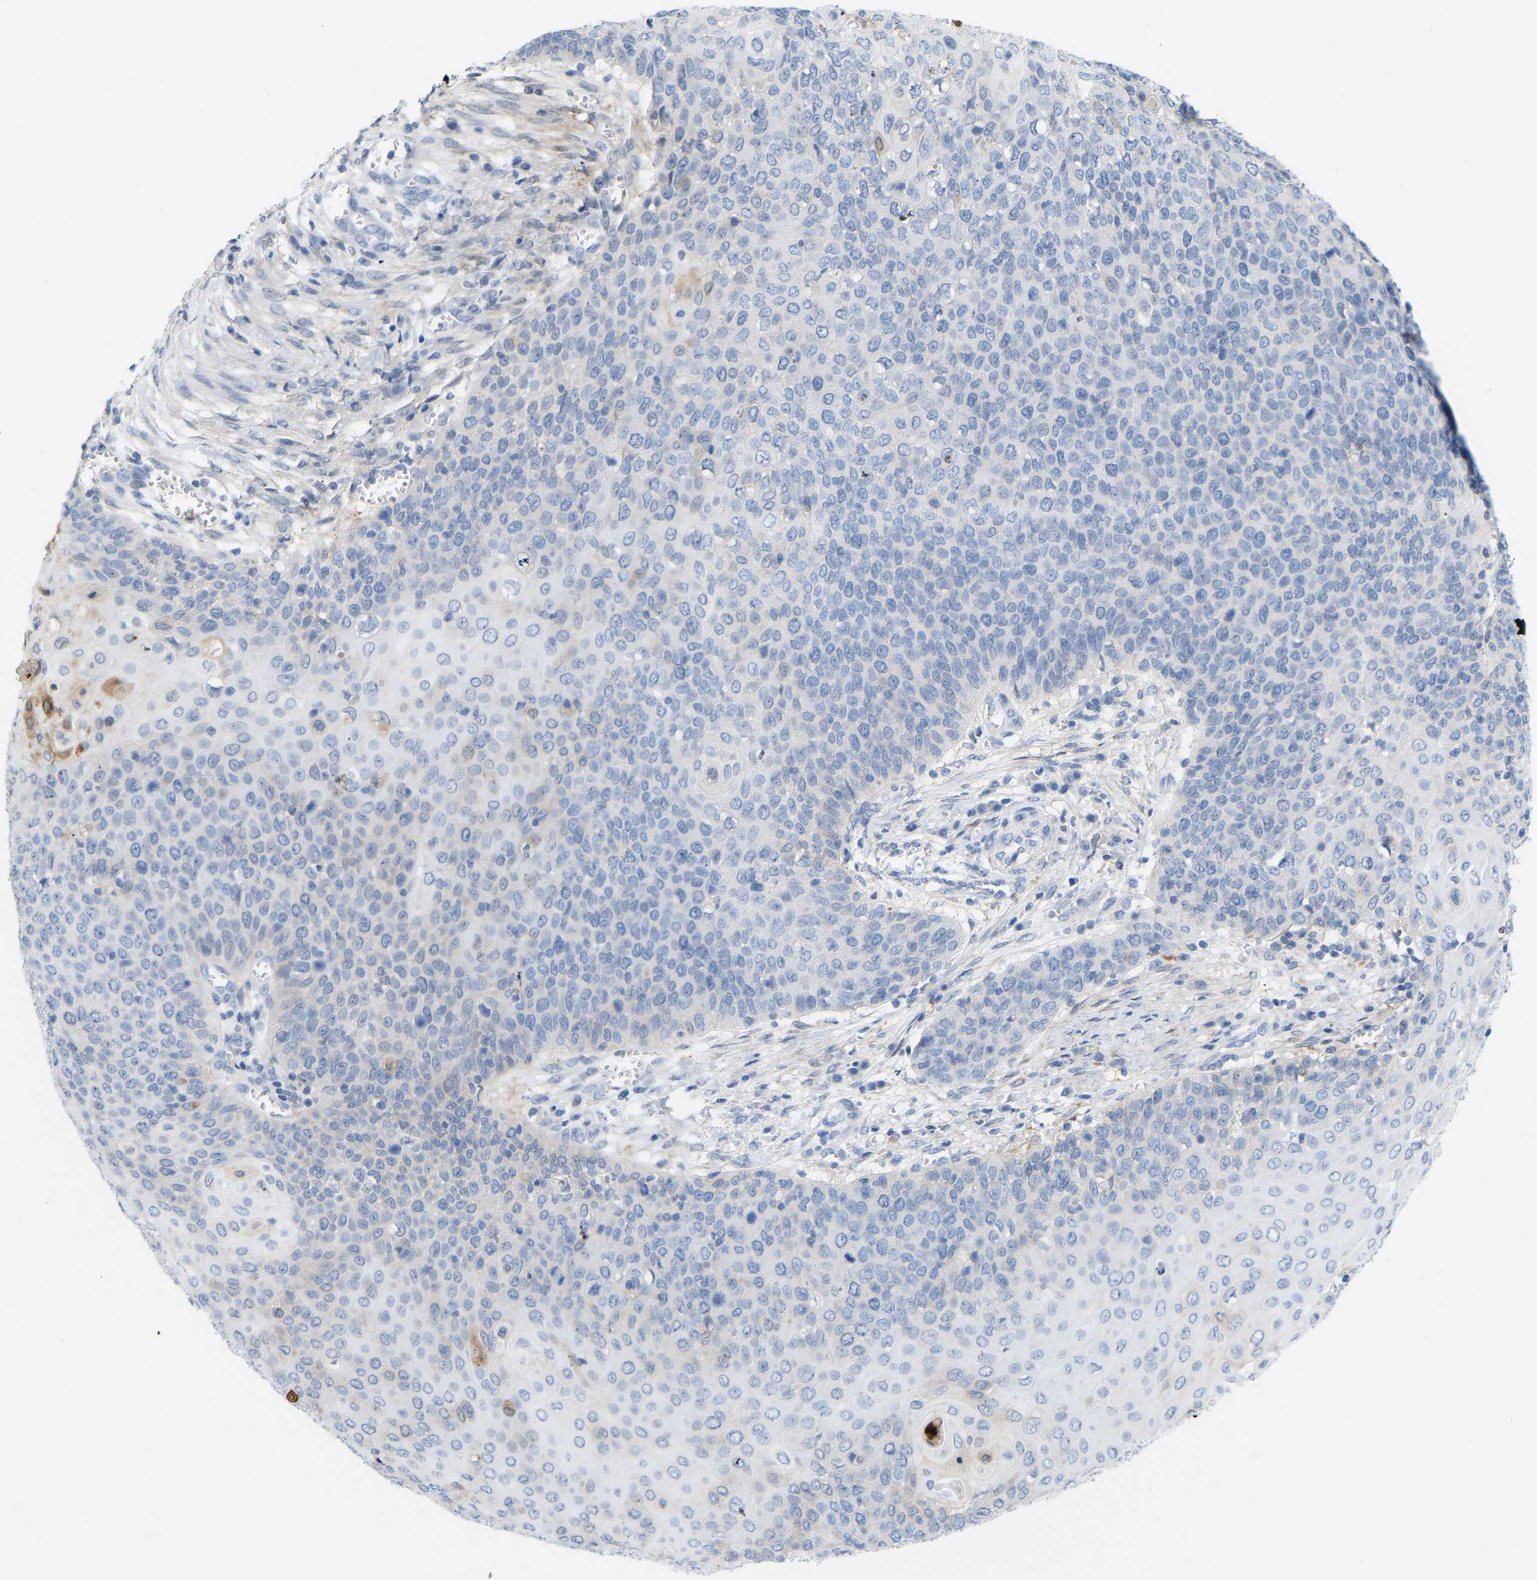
{"staining": {"intensity": "negative", "quantity": "none", "location": "none"}, "tissue": "cervical cancer", "cell_type": "Tumor cells", "image_type": "cancer", "snomed": [{"axis": "morphology", "description": "Squamous cell carcinoma, NOS"}, {"axis": "topography", "description": "Cervix"}], "caption": "Micrograph shows no significant protein staining in tumor cells of cervical cancer (squamous cell carcinoma).", "gene": "ABTB2", "patient": {"sex": "female", "age": 39}}